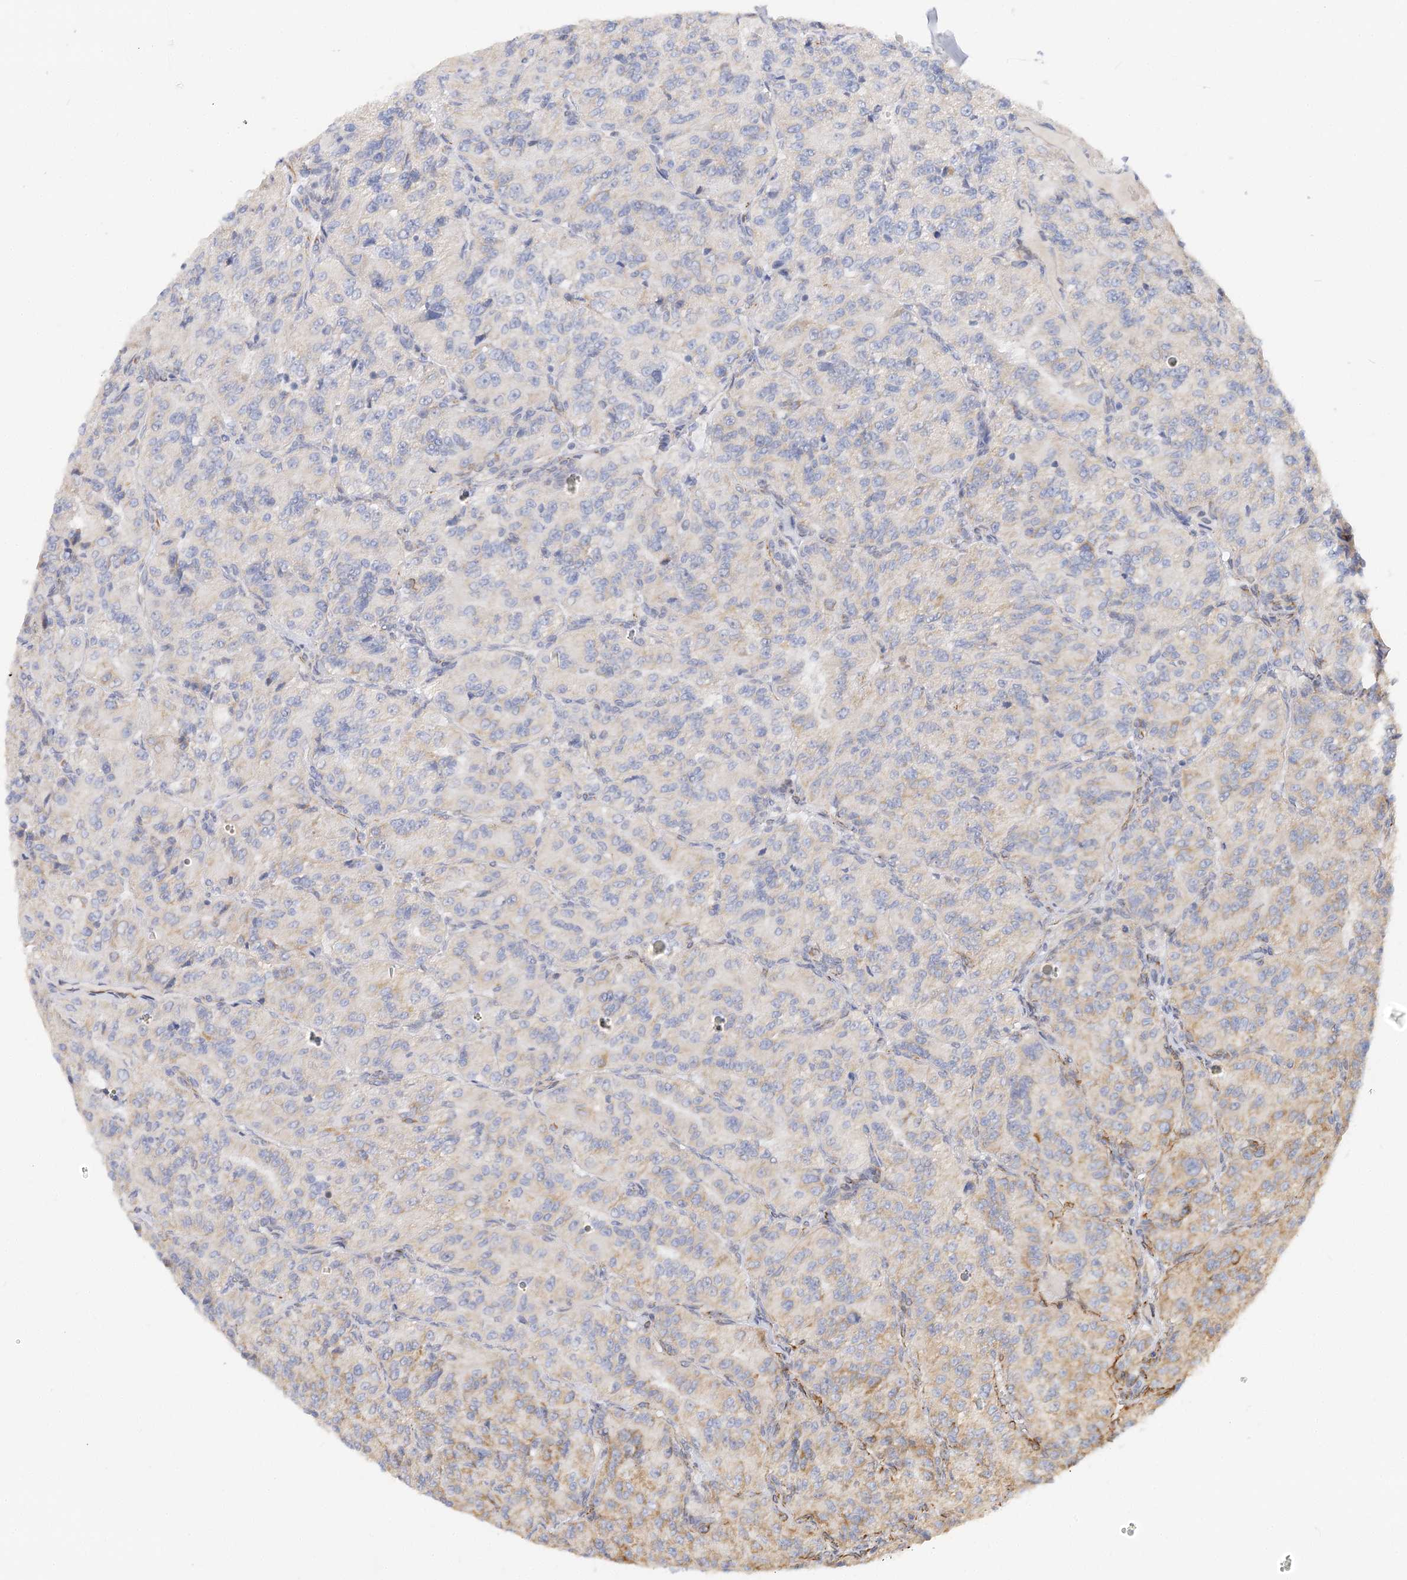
{"staining": {"intensity": "moderate", "quantity": "<25%", "location": "cytoplasmic/membranous"}, "tissue": "renal cancer", "cell_type": "Tumor cells", "image_type": "cancer", "snomed": [{"axis": "morphology", "description": "Adenocarcinoma, NOS"}, {"axis": "topography", "description": "Kidney"}], "caption": "Tumor cells demonstrate moderate cytoplasmic/membranous expression in about <25% of cells in renal cancer.", "gene": "NELL2", "patient": {"sex": "female", "age": 63}}